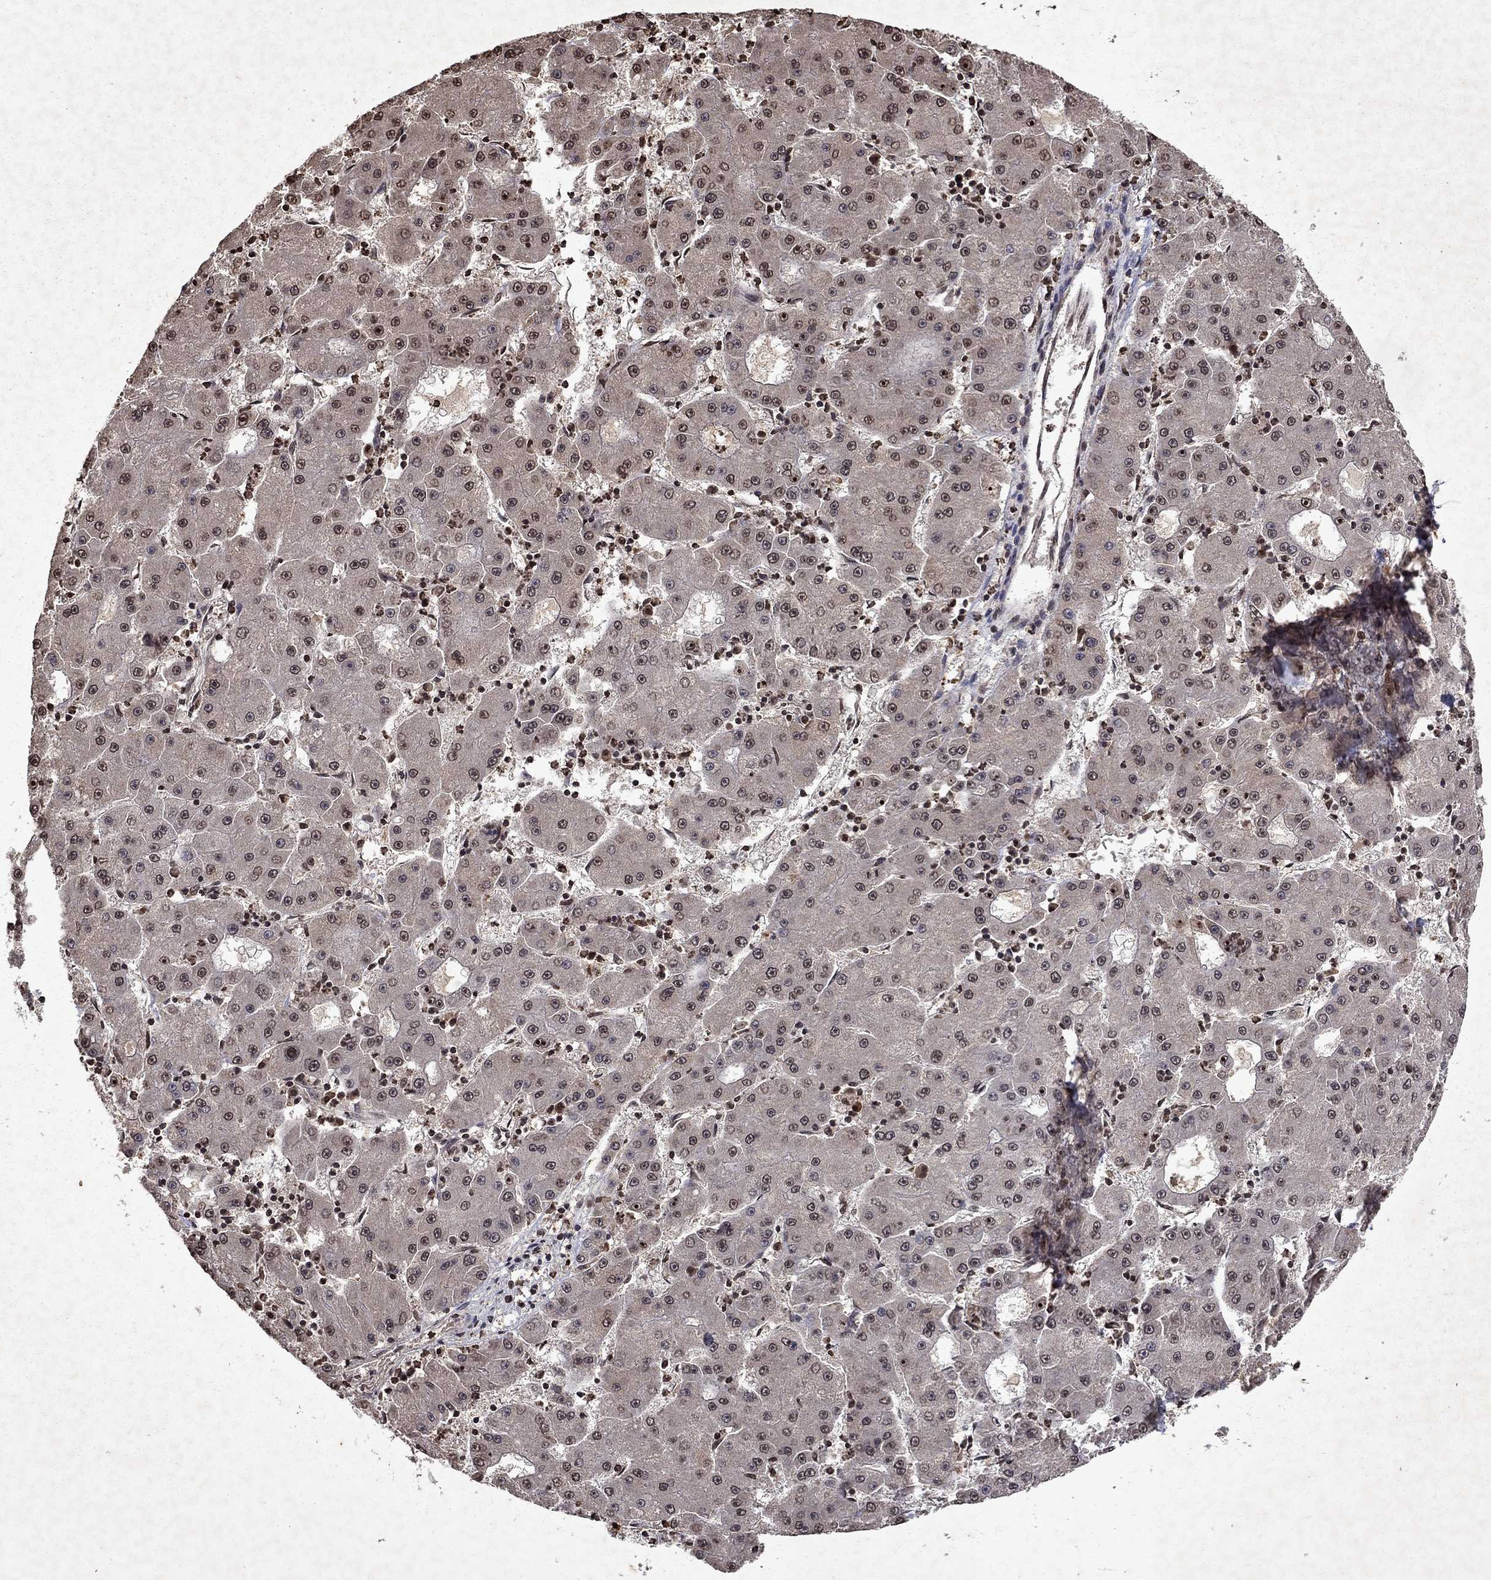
{"staining": {"intensity": "negative", "quantity": "none", "location": "none"}, "tissue": "liver cancer", "cell_type": "Tumor cells", "image_type": "cancer", "snomed": [{"axis": "morphology", "description": "Carcinoma, Hepatocellular, NOS"}, {"axis": "topography", "description": "Liver"}], "caption": "The image shows no significant expression in tumor cells of hepatocellular carcinoma (liver). (Immunohistochemistry, brightfield microscopy, high magnification).", "gene": "PIN4", "patient": {"sex": "male", "age": 73}}